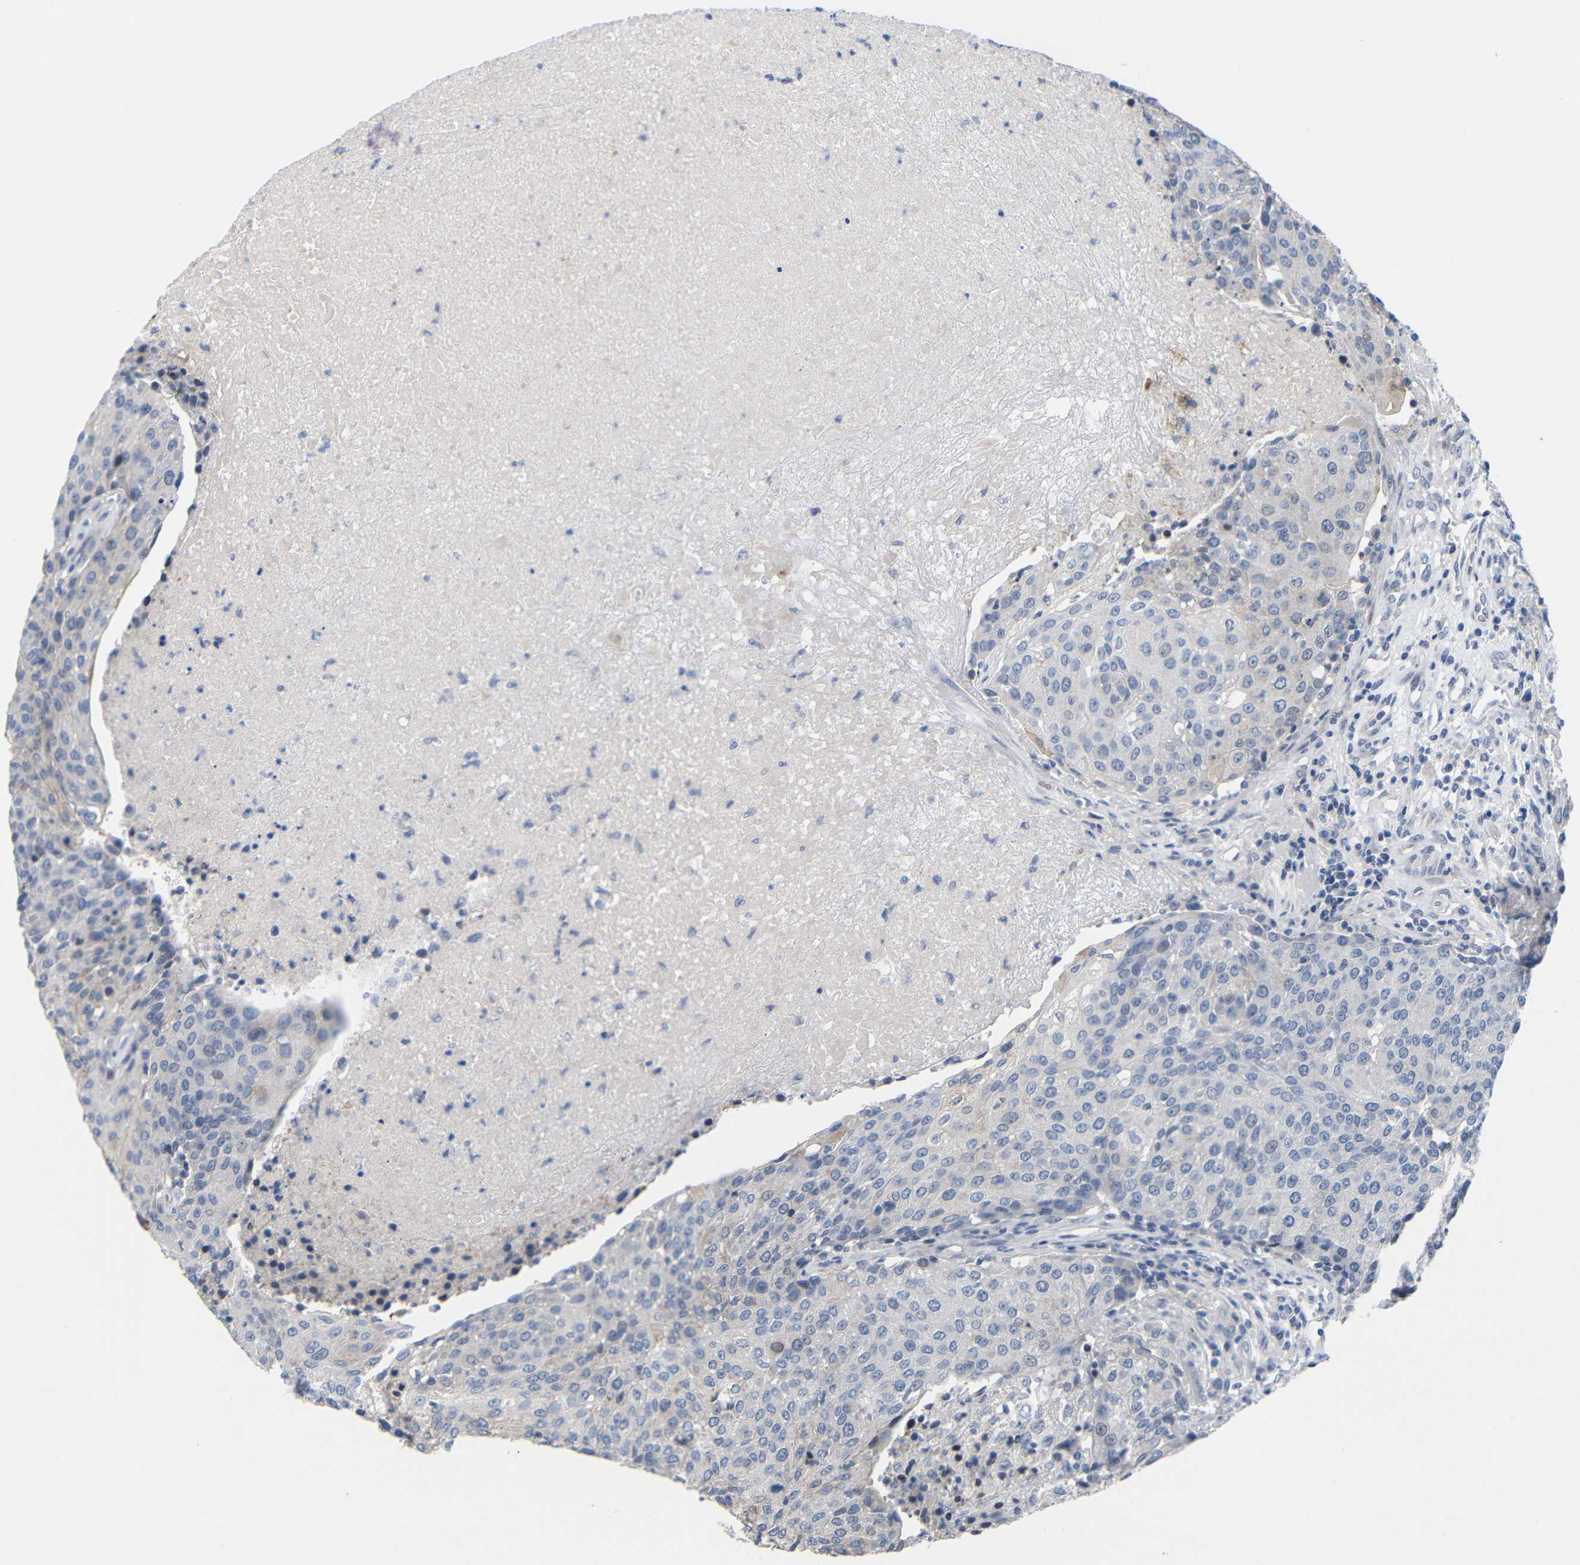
{"staining": {"intensity": "weak", "quantity": "<25%", "location": "cytoplasmic/membranous"}, "tissue": "urothelial cancer", "cell_type": "Tumor cells", "image_type": "cancer", "snomed": [{"axis": "morphology", "description": "Urothelial carcinoma, High grade"}, {"axis": "topography", "description": "Urinary bladder"}], "caption": "Urothelial cancer stained for a protein using IHC displays no staining tumor cells.", "gene": "CMTM1", "patient": {"sex": "female", "age": 85}}